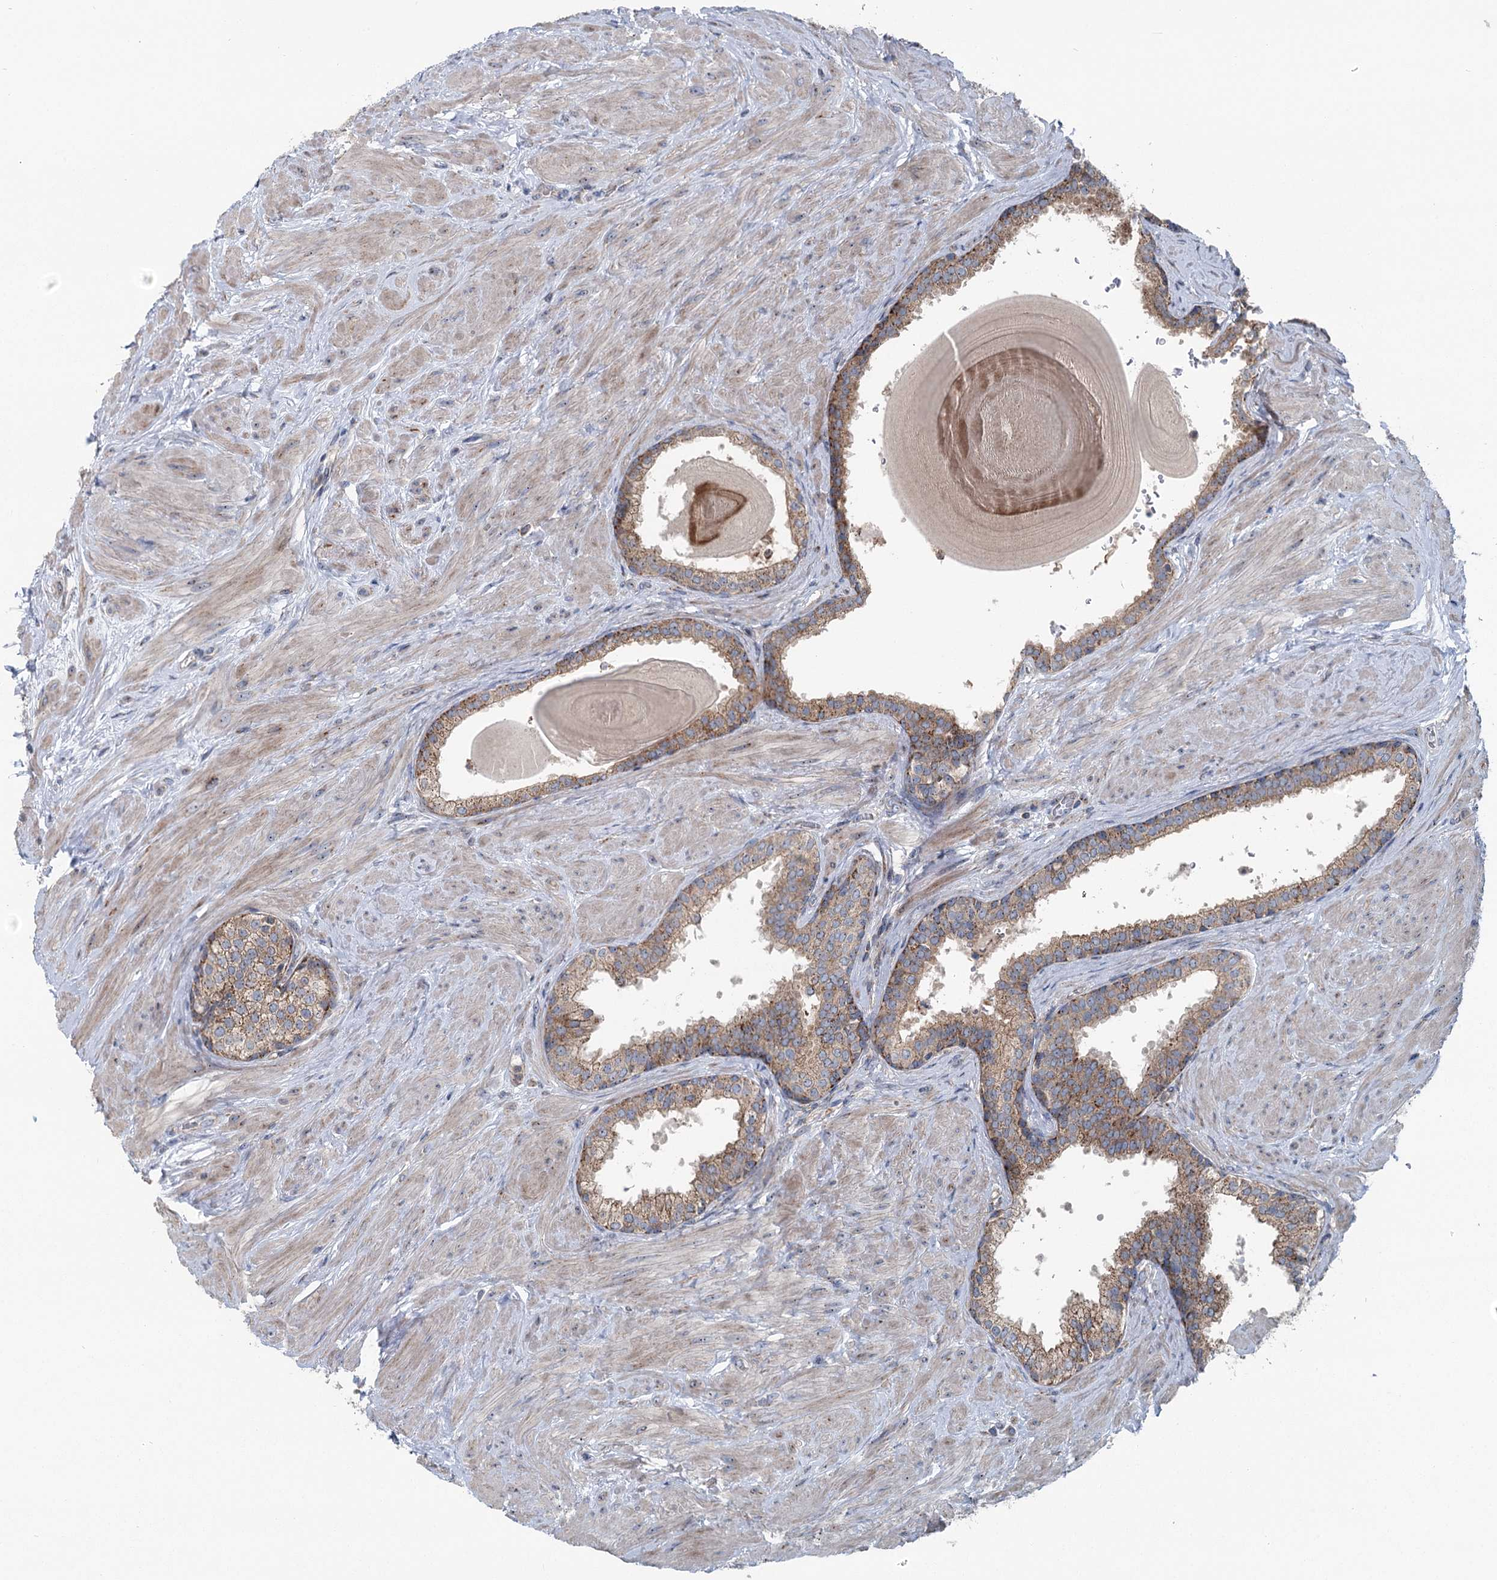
{"staining": {"intensity": "moderate", "quantity": ">75%", "location": "cytoplasmic/membranous"}, "tissue": "prostate", "cell_type": "Glandular cells", "image_type": "normal", "snomed": [{"axis": "morphology", "description": "Normal tissue, NOS"}, {"axis": "topography", "description": "Prostate"}], "caption": "High-power microscopy captured an immunohistochemistry (IHC) image of unremarkable prostate, revealing moderate cytoplasmic/membranous expression in approximately >75% of glandular cells. (DAB (3,3'-diaminobenzidine) = brown stain, brightfield microscopy at high magnification).", "gene": "MARK2", "patient": {"sex": "male", "age": 48}}